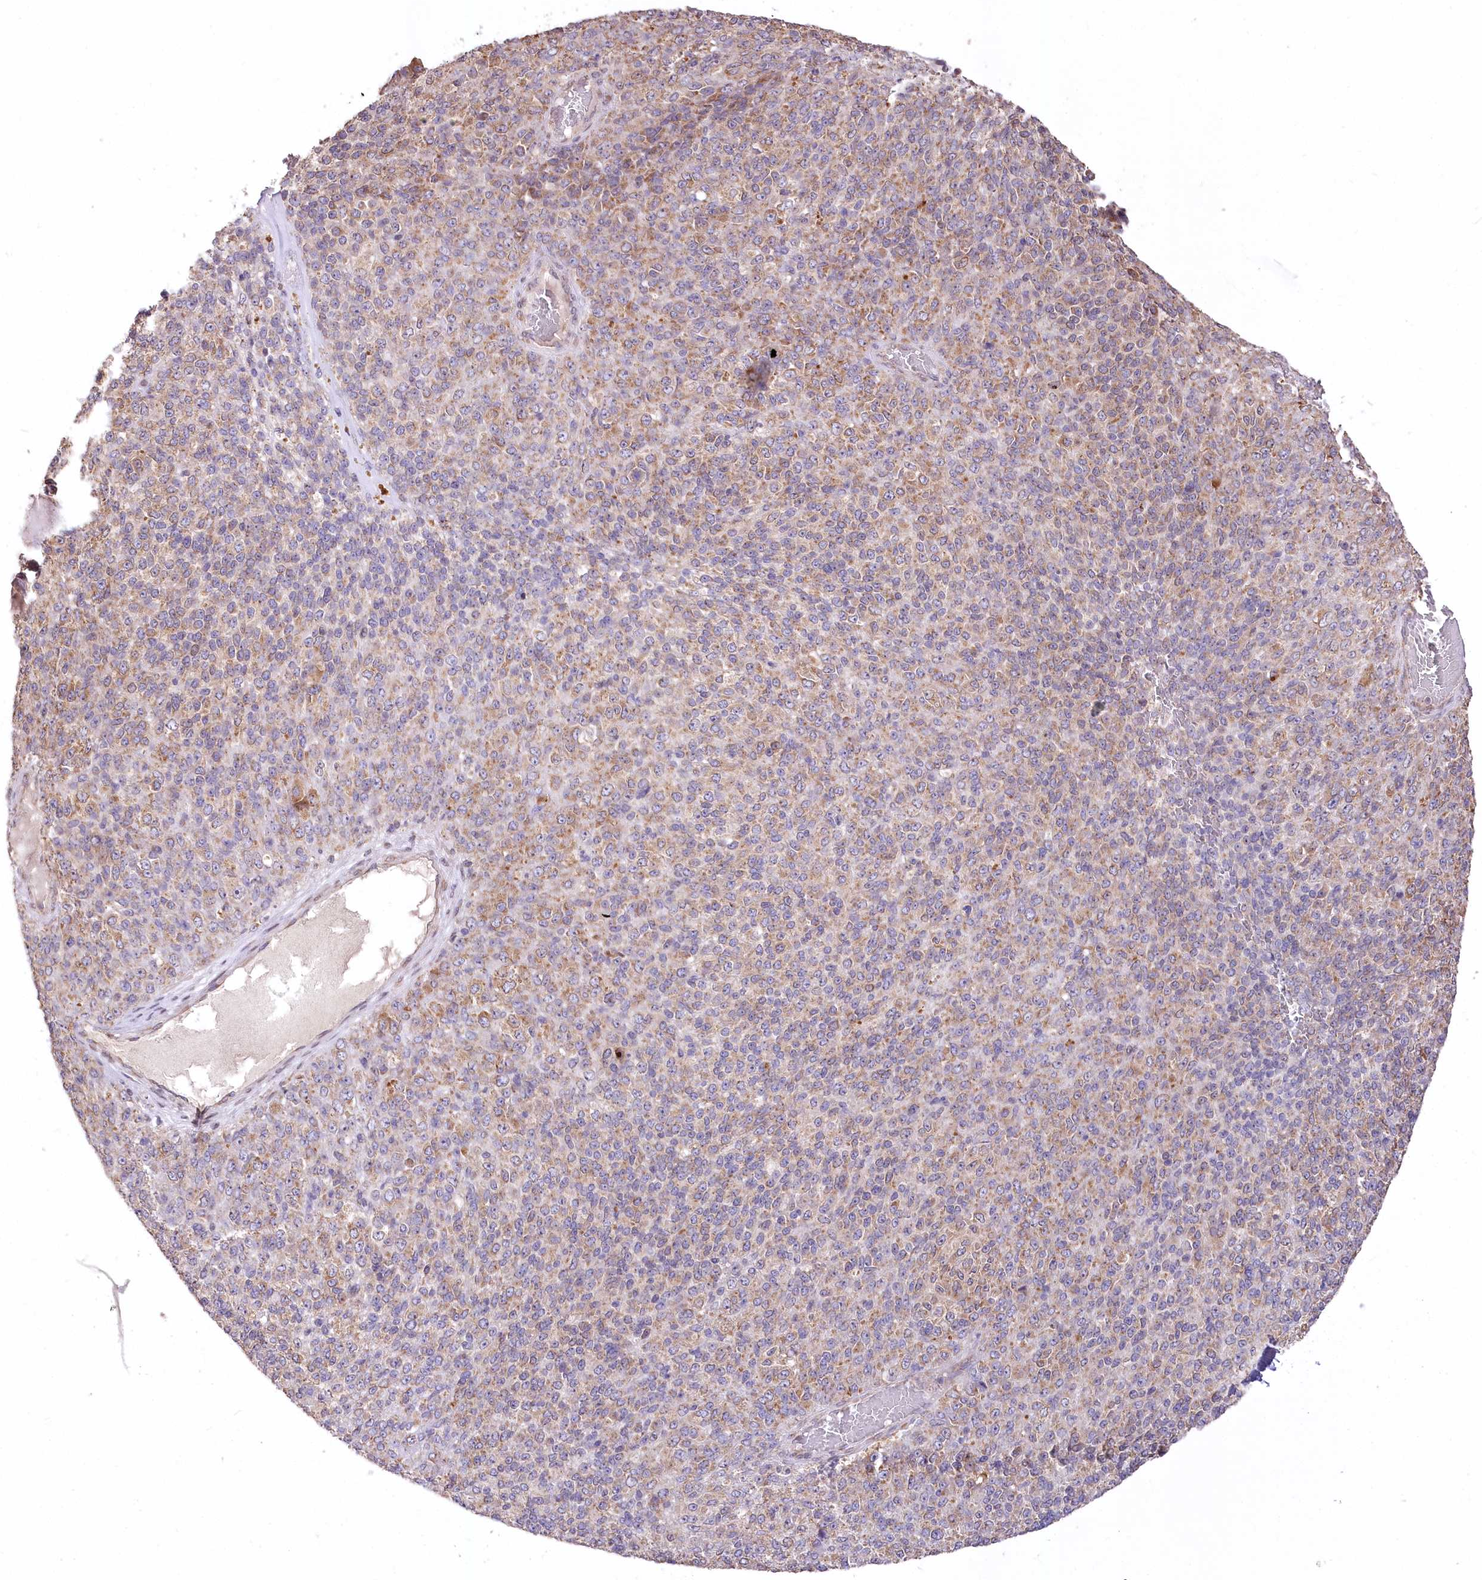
{"staining": {"intensity": "moderate", "quantity": "25%-75%", "location": "cytoplasmic/membranous"}, "tissue": "melanoma", "cell_type": "Tumor cells", "image_type": "cancer", "snomed": [{"axis": "morphology", "description": "Malignant melanoma, Metastatic site"}, {"axis": "topography", "description": "Brain"}], "caption": "Human malignant melanoma (metastatic site) stained for a protein (brown) reveals moderate cytoplasmic/membranous positive staining in approximately 25%-75% of tumor cells.", "gene": "STT3B", "patient": {"sex": "female", "age": 56}}